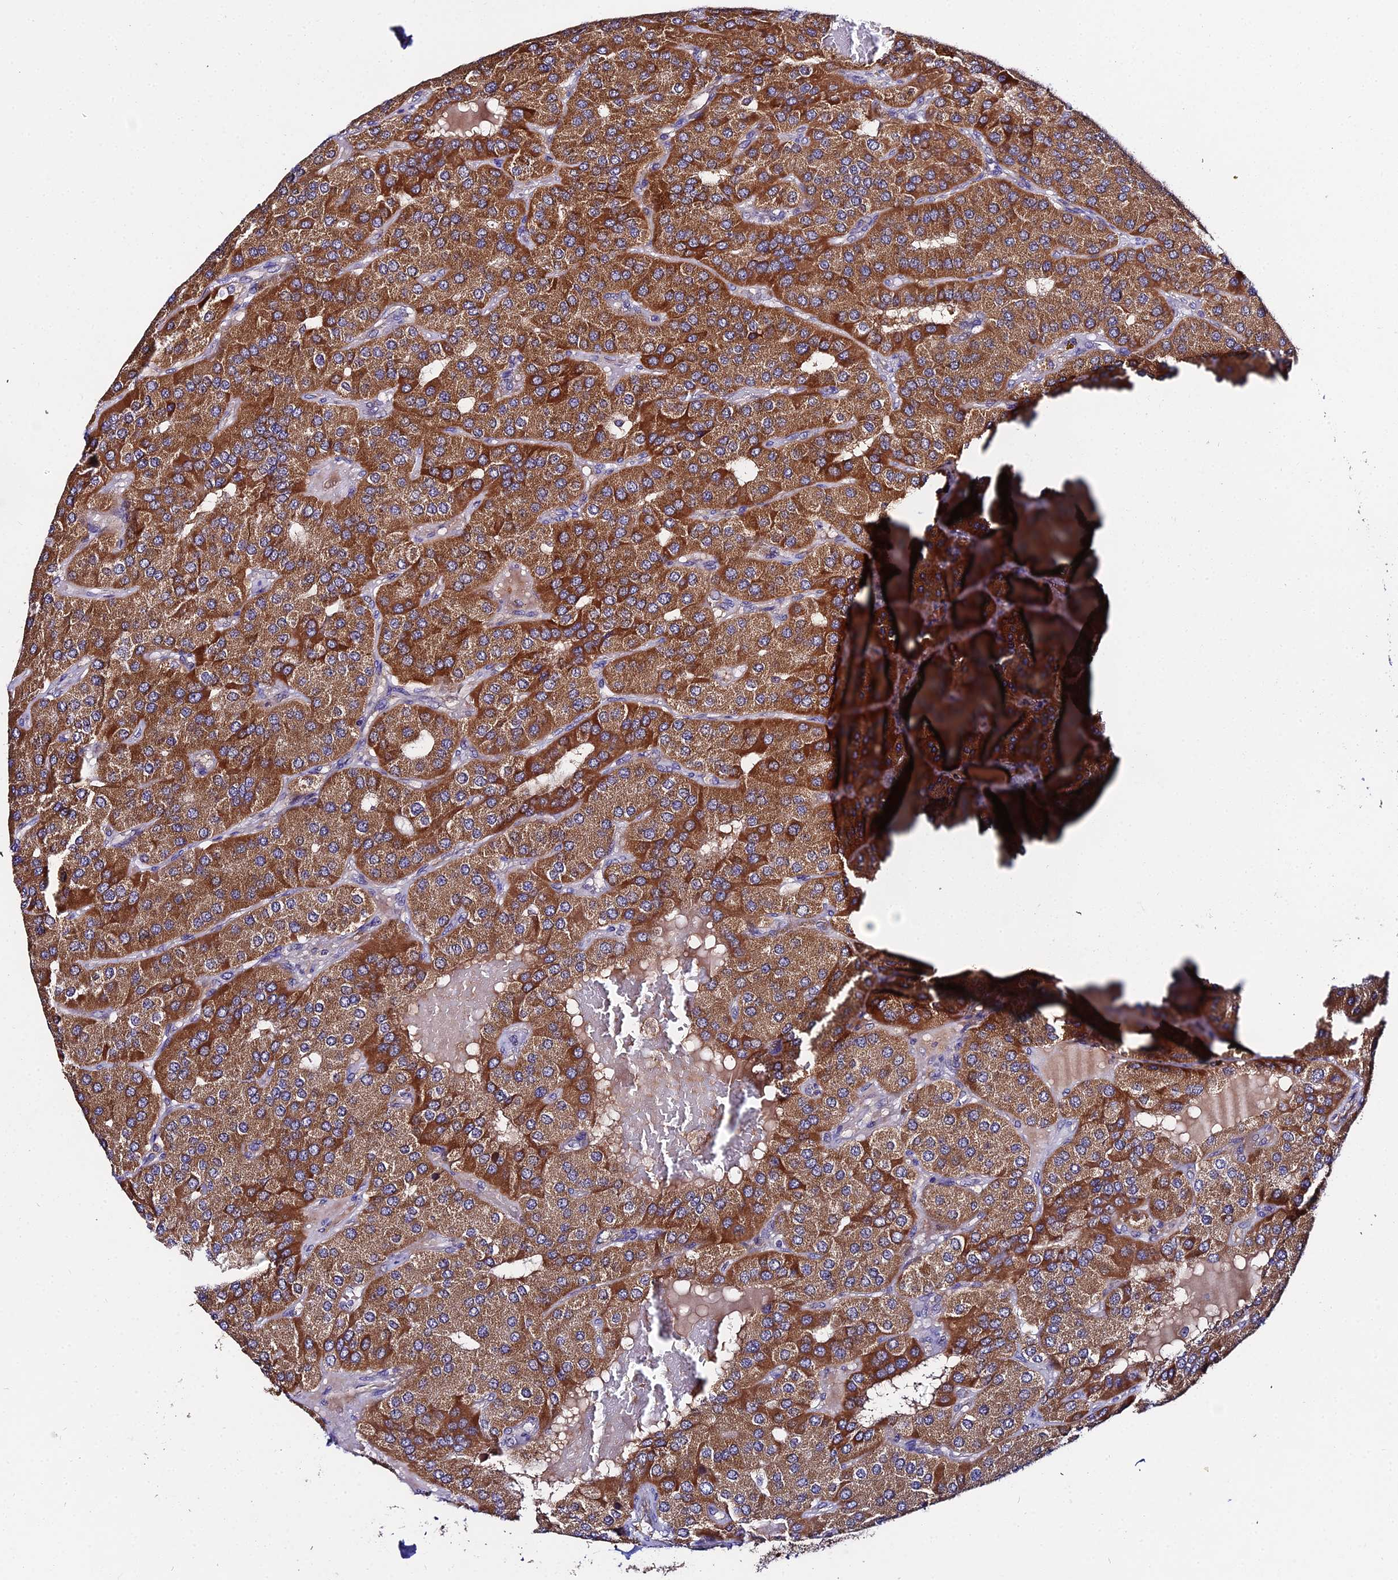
{"staining": {"intensity": "strong", "quantity": ">75%", "location": "cytoplasmic/membranous"}, "tissue": "parathyroid gland", "cell_type": "Glandular cells", "image_type": "normal", "snomed": [{"axis": "morphology", "description": "Normal tissue, NOS"}, {"axis": "morphology", "description": "Adenoma, NOS"}, {"axis": "topography", "description": "Parathyroid gland"}], "caption": "A high-resolution image shows immunohistochemistry staining of benign parathyroid gland, which reveals strong cytoplasmic/membranous staining in about >75% of glandular cells. The protein is shown in brown color, while the nuclei are stained blue.", "gene": "ZBED8", "patient": {"sex": "female", "age": 86}}